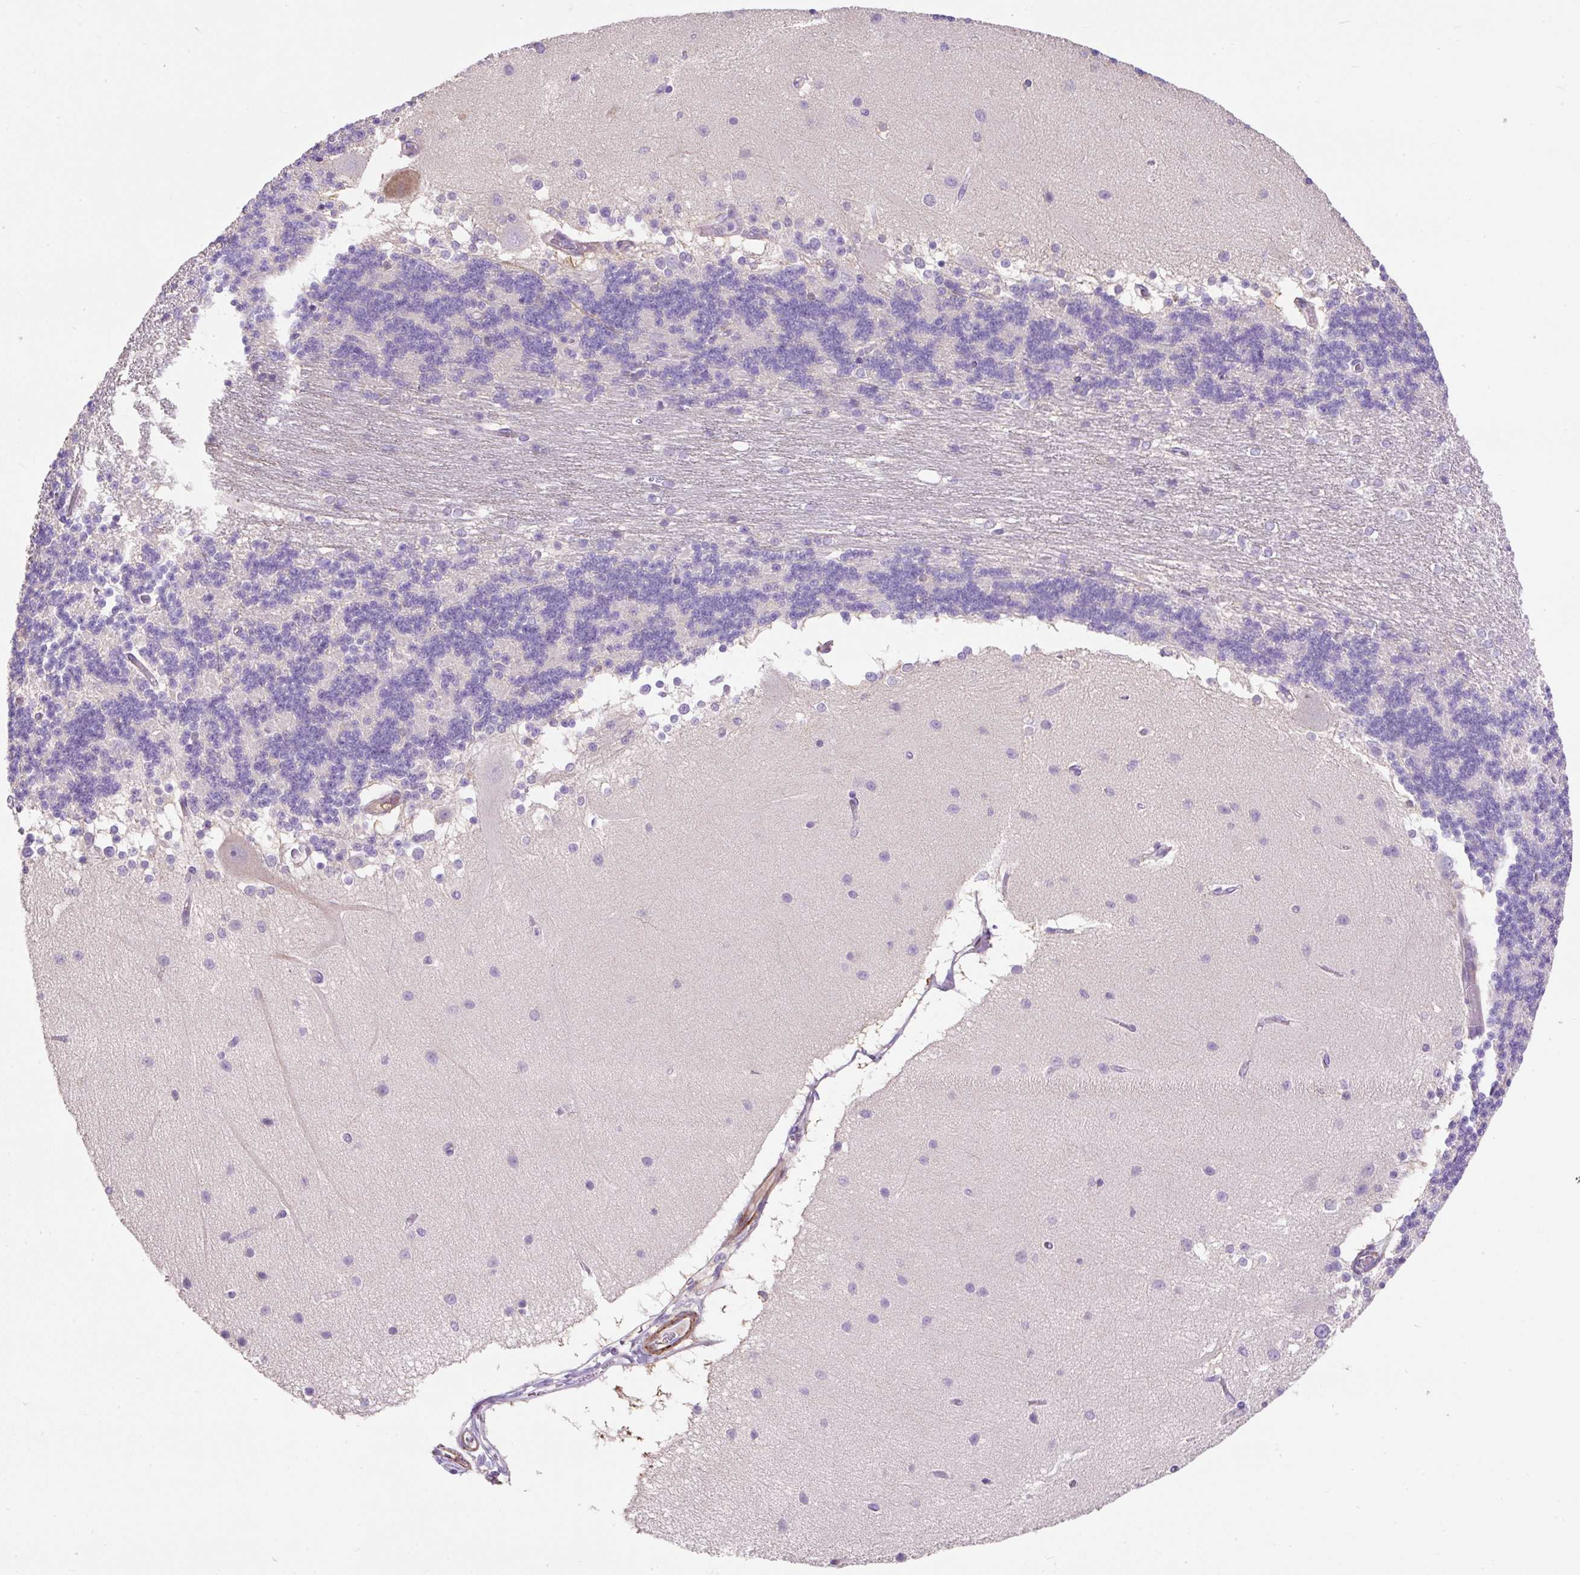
{"staining": {"intensity": "negative", "quantity": "none", "location": "none"}, "tissue": "cerebellum", "cell_type": "Cells in granular layer", "image_type": "normal", "snomed": [{"axis": "morphology", "description": "Normal tissue, NOS"}, {"axis": "topography", "description": "Cerebellum"}], "caption": "This is a photomicrograph of immunohistochemistry (IHC) staining of benign cerebellum, which shows no expression in cells in granular layer. (Stains: DAB immunohistochemistry with hematoxylin counter stain, Microscopy: brightfield microscopy at high magnification).", "gene": "SUSD5", "patient": {"sex": "female", "age": 54}}